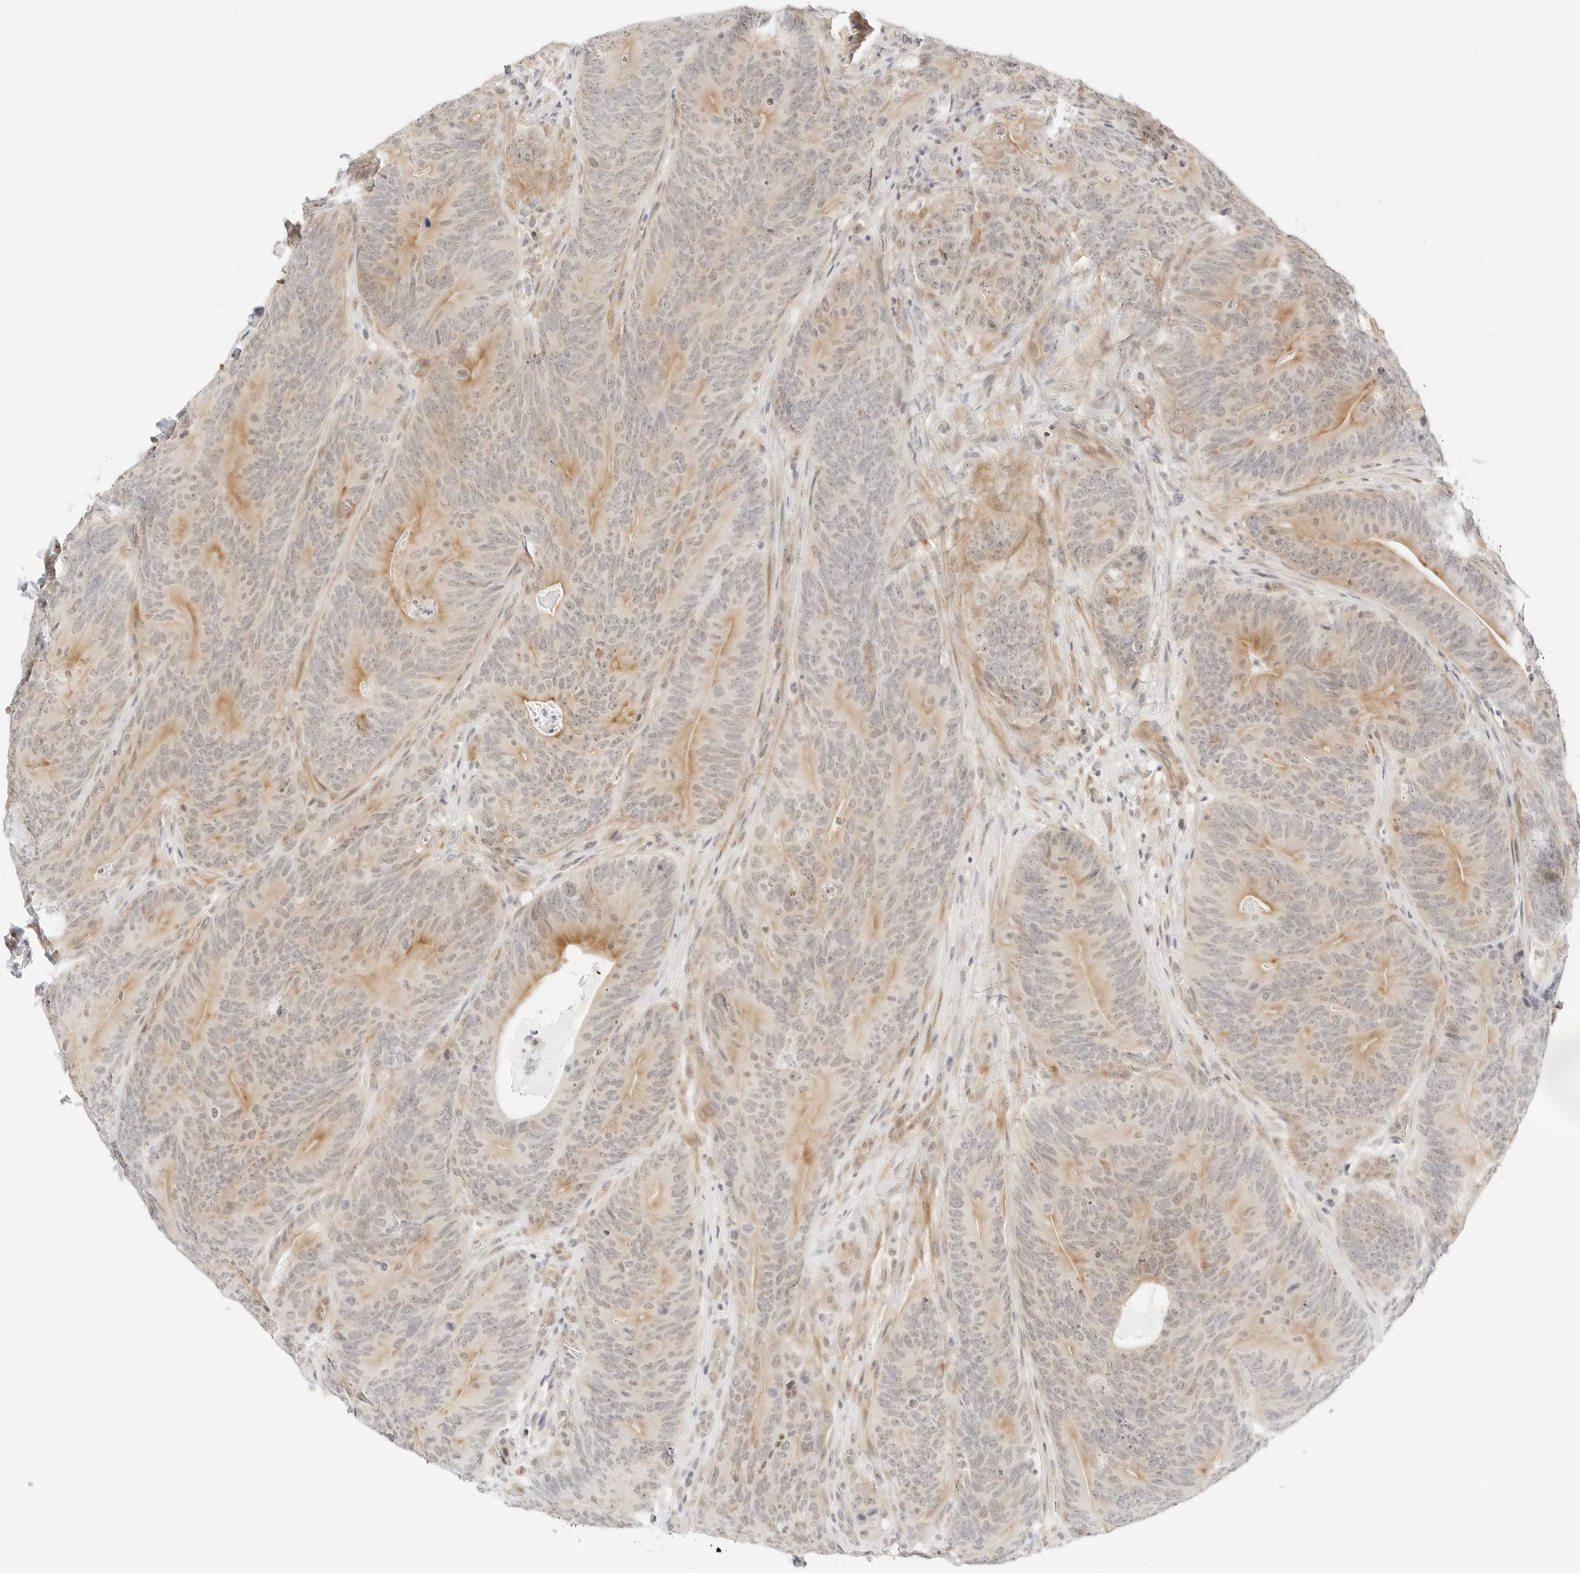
{"staining": {"intensity": "moderate", "quantity": "<25%", "location": "cytoplasmic/membranous"}, "tissue": "colorectal cancer", "cell_type": "Tumor cells", "image_type": "cancer", "snomed": [{"axis": "morphology", "description": "Normal tissue, NOS"}, {"axis": "topography", "description": "Colon"}], "caption": "The photomicrograph shows immunohistochemical staining of colorectal cancer. There is moderate cytoplasmic/membranous positivity is seen in approximately <25% of tumor cells. (DAB (3,3'-diaminobenzidine) IHC, brown staining for protein, blue staining for nuclei).", "gene": "TEKT2", "patient": {"sex": "female", "age": 82}}